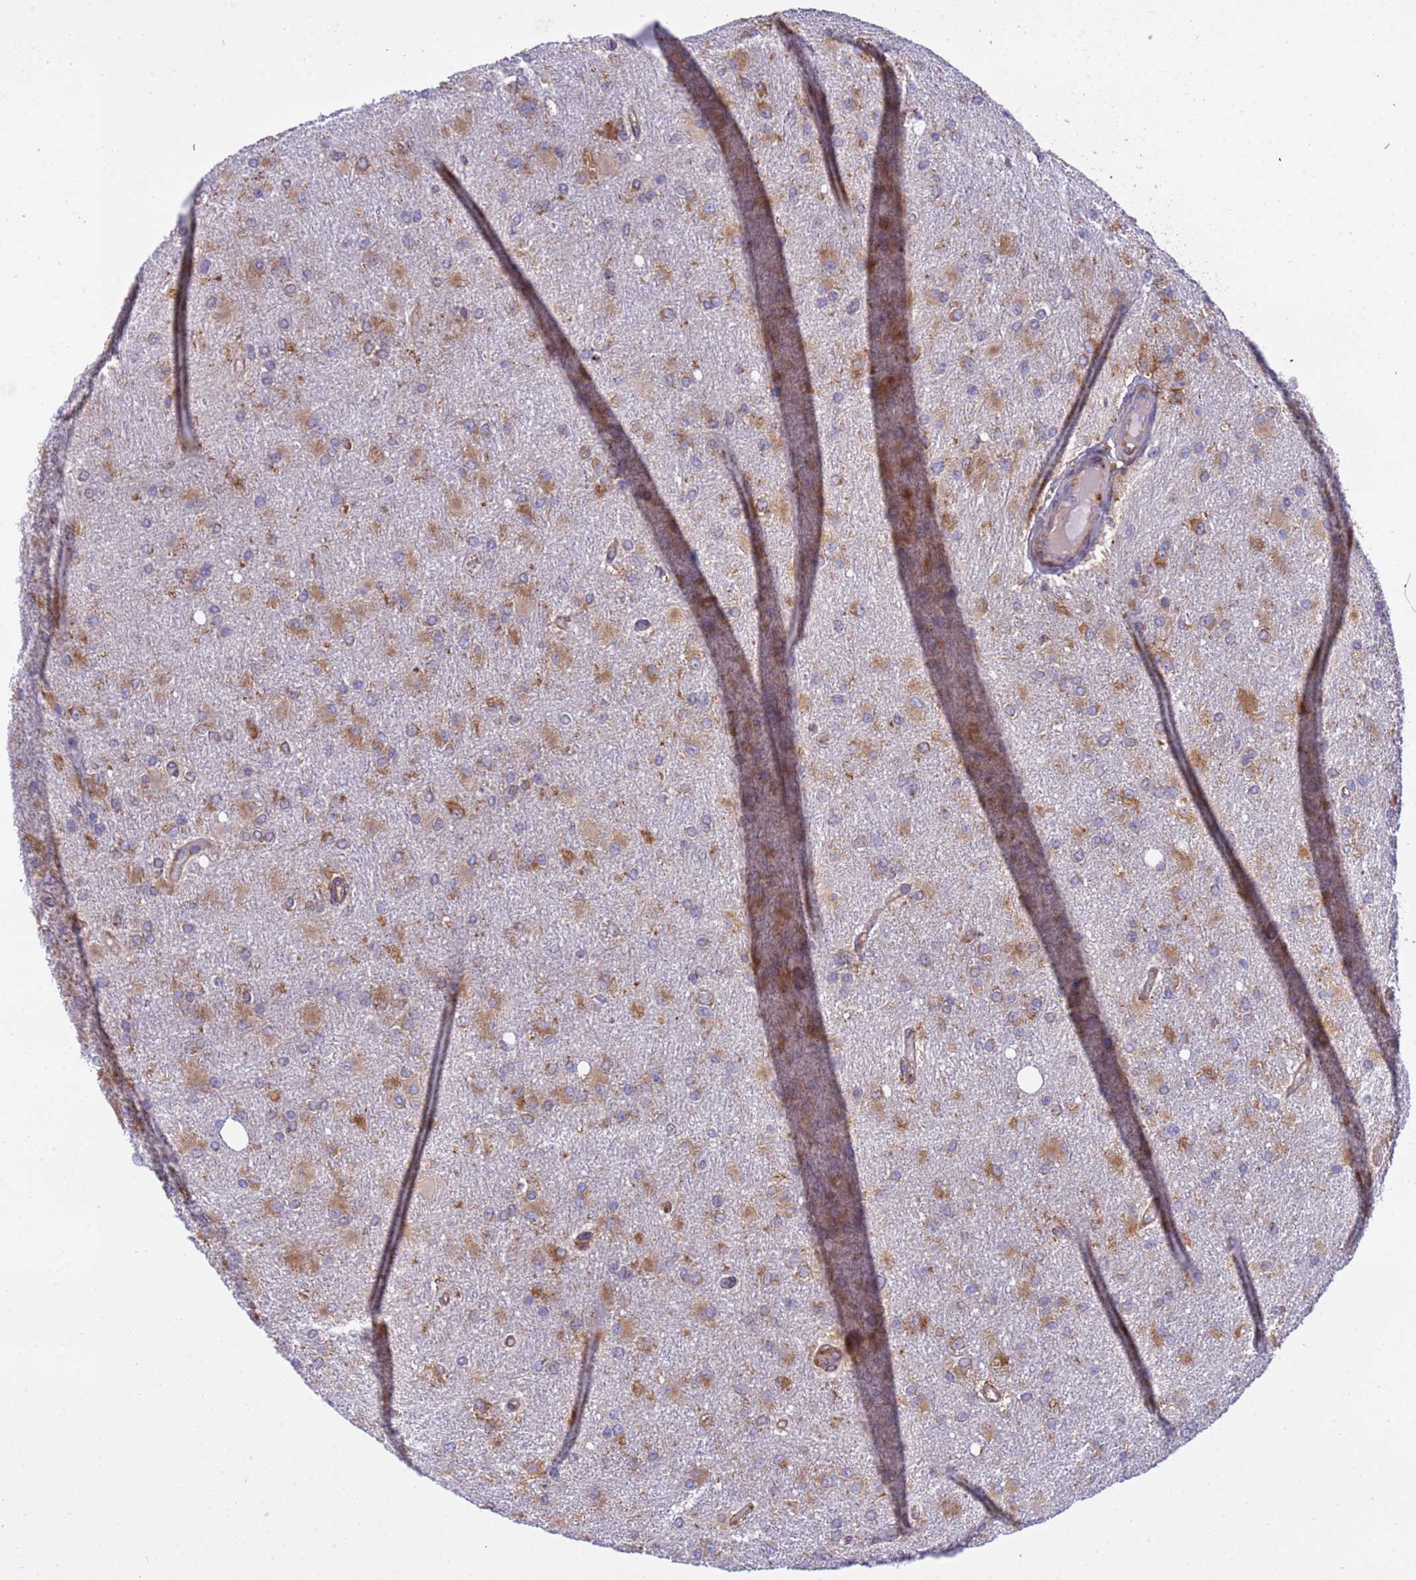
{"staining": {"intensity": "moderate", "quantity": ">75%", "location": "cytoplasmic/membranous"}, "tissue": "glioma", "cell_type": "Tumor cells", "image_type": "cancer", "snomed": [{"axis": "morphology", "description": "Glioma, malignant, High grade"}, {"axis": "topography", "description": "Cerebral cortex"}], "caption": "Immunohistochemical staining of glioma exhibits moderate cytoplasmic/membranous protein expression in about >75% of tumor cells. The staining was performed using DAB (3,3'-diaminobenzidine), with brown indicating positive protein expression. Nuclei are stained blue with hematoxylin.", "gene": "RPL36", "patient": {"sex": "female", "age": 36}}